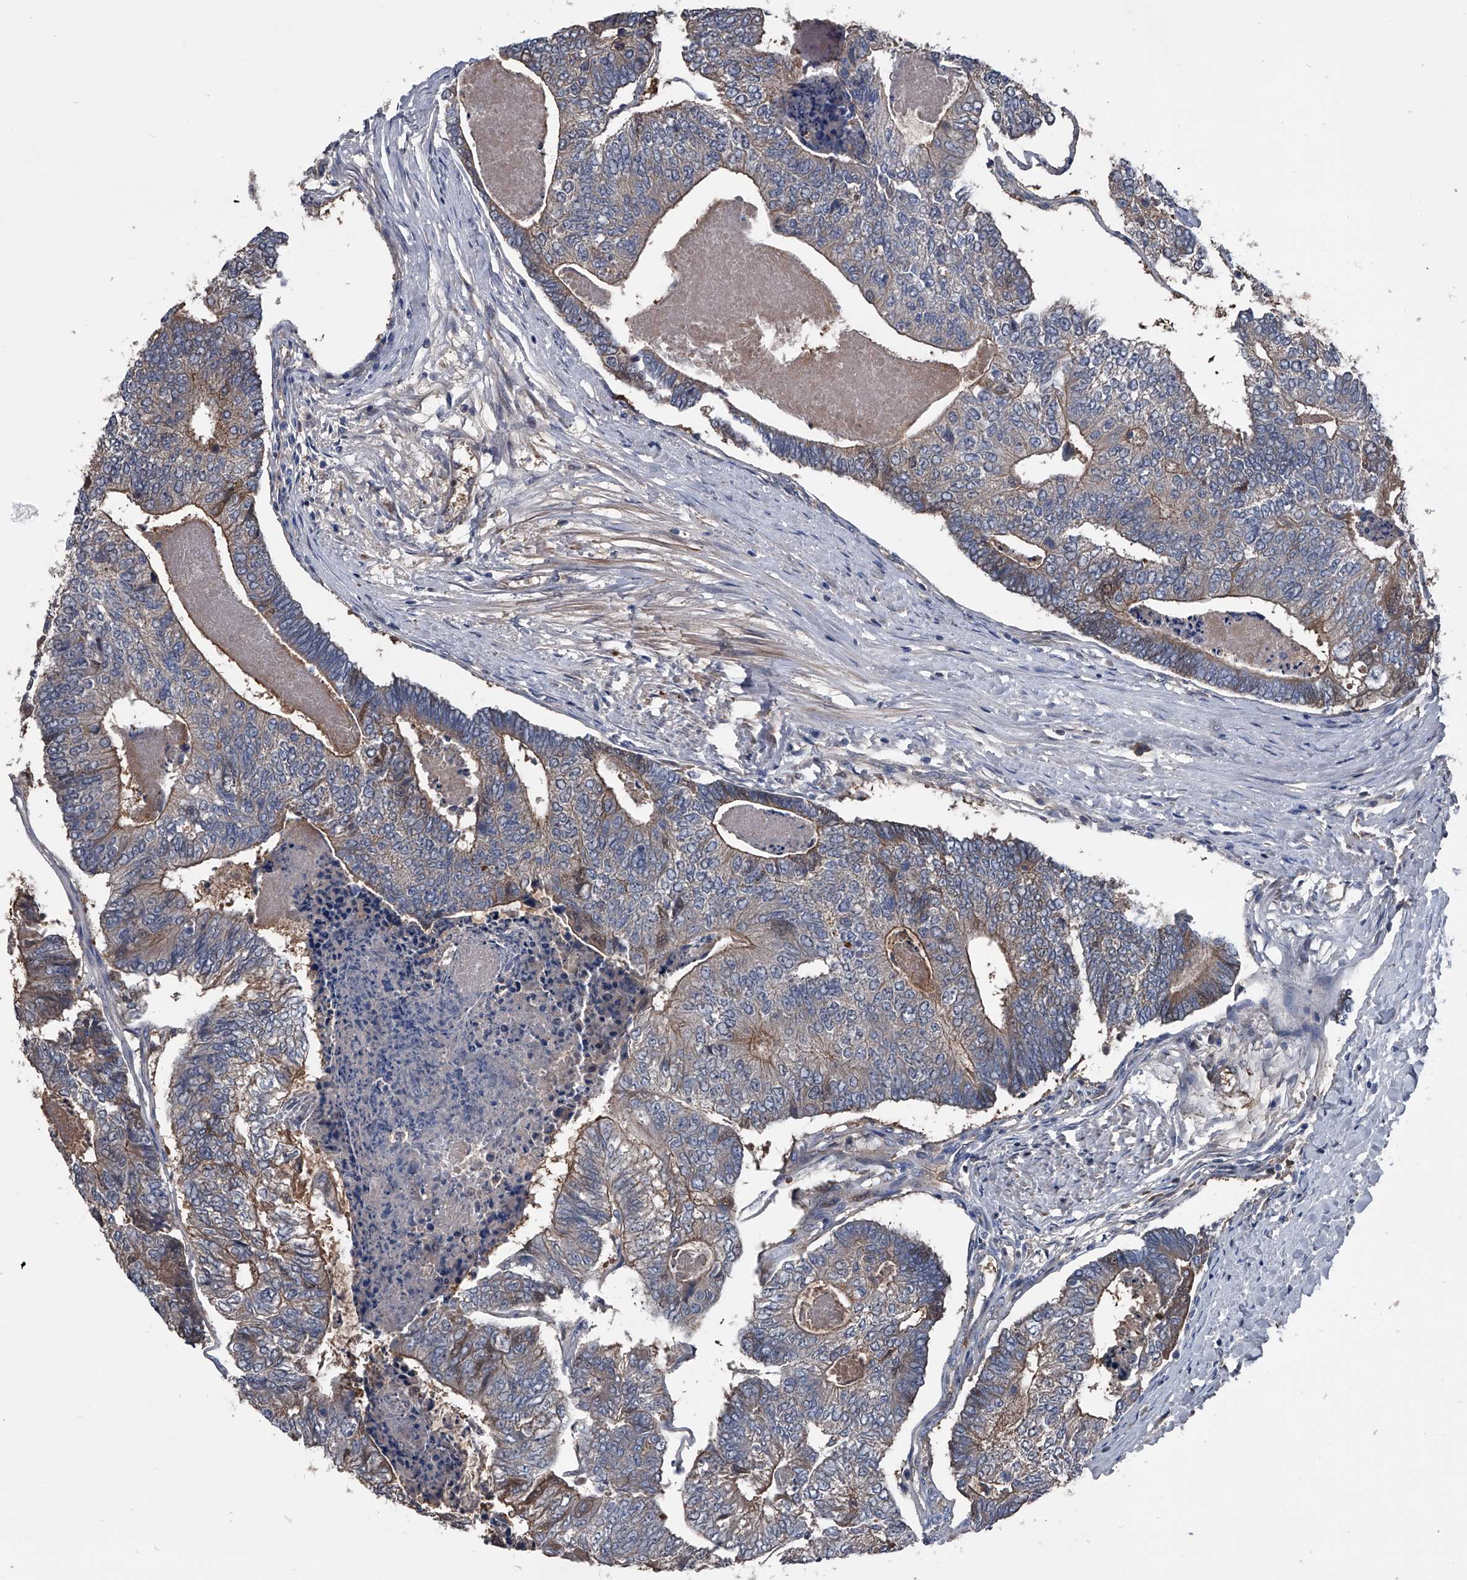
{"staining": {"intensity": "moderate", "quantity": "<25%", "location": "cytoplasmic/membranous"}, "tissue": "colorectal cancer", "cell_type": "Tumor cells", "image_type": "cancer", "snomed": [{"axis": "morphology", "description": "Adenocarcinoma, NOS"}, {"axis": "topography", "description": "Colon"}], "caption": "IHC of colorectal adenocarcinoma displays low levels of moderate cytoplasmic/membranous staining in about <25% of tumor cells.", "gene": "KIF13A", "patient": {"sex": "female", "age": 67}}